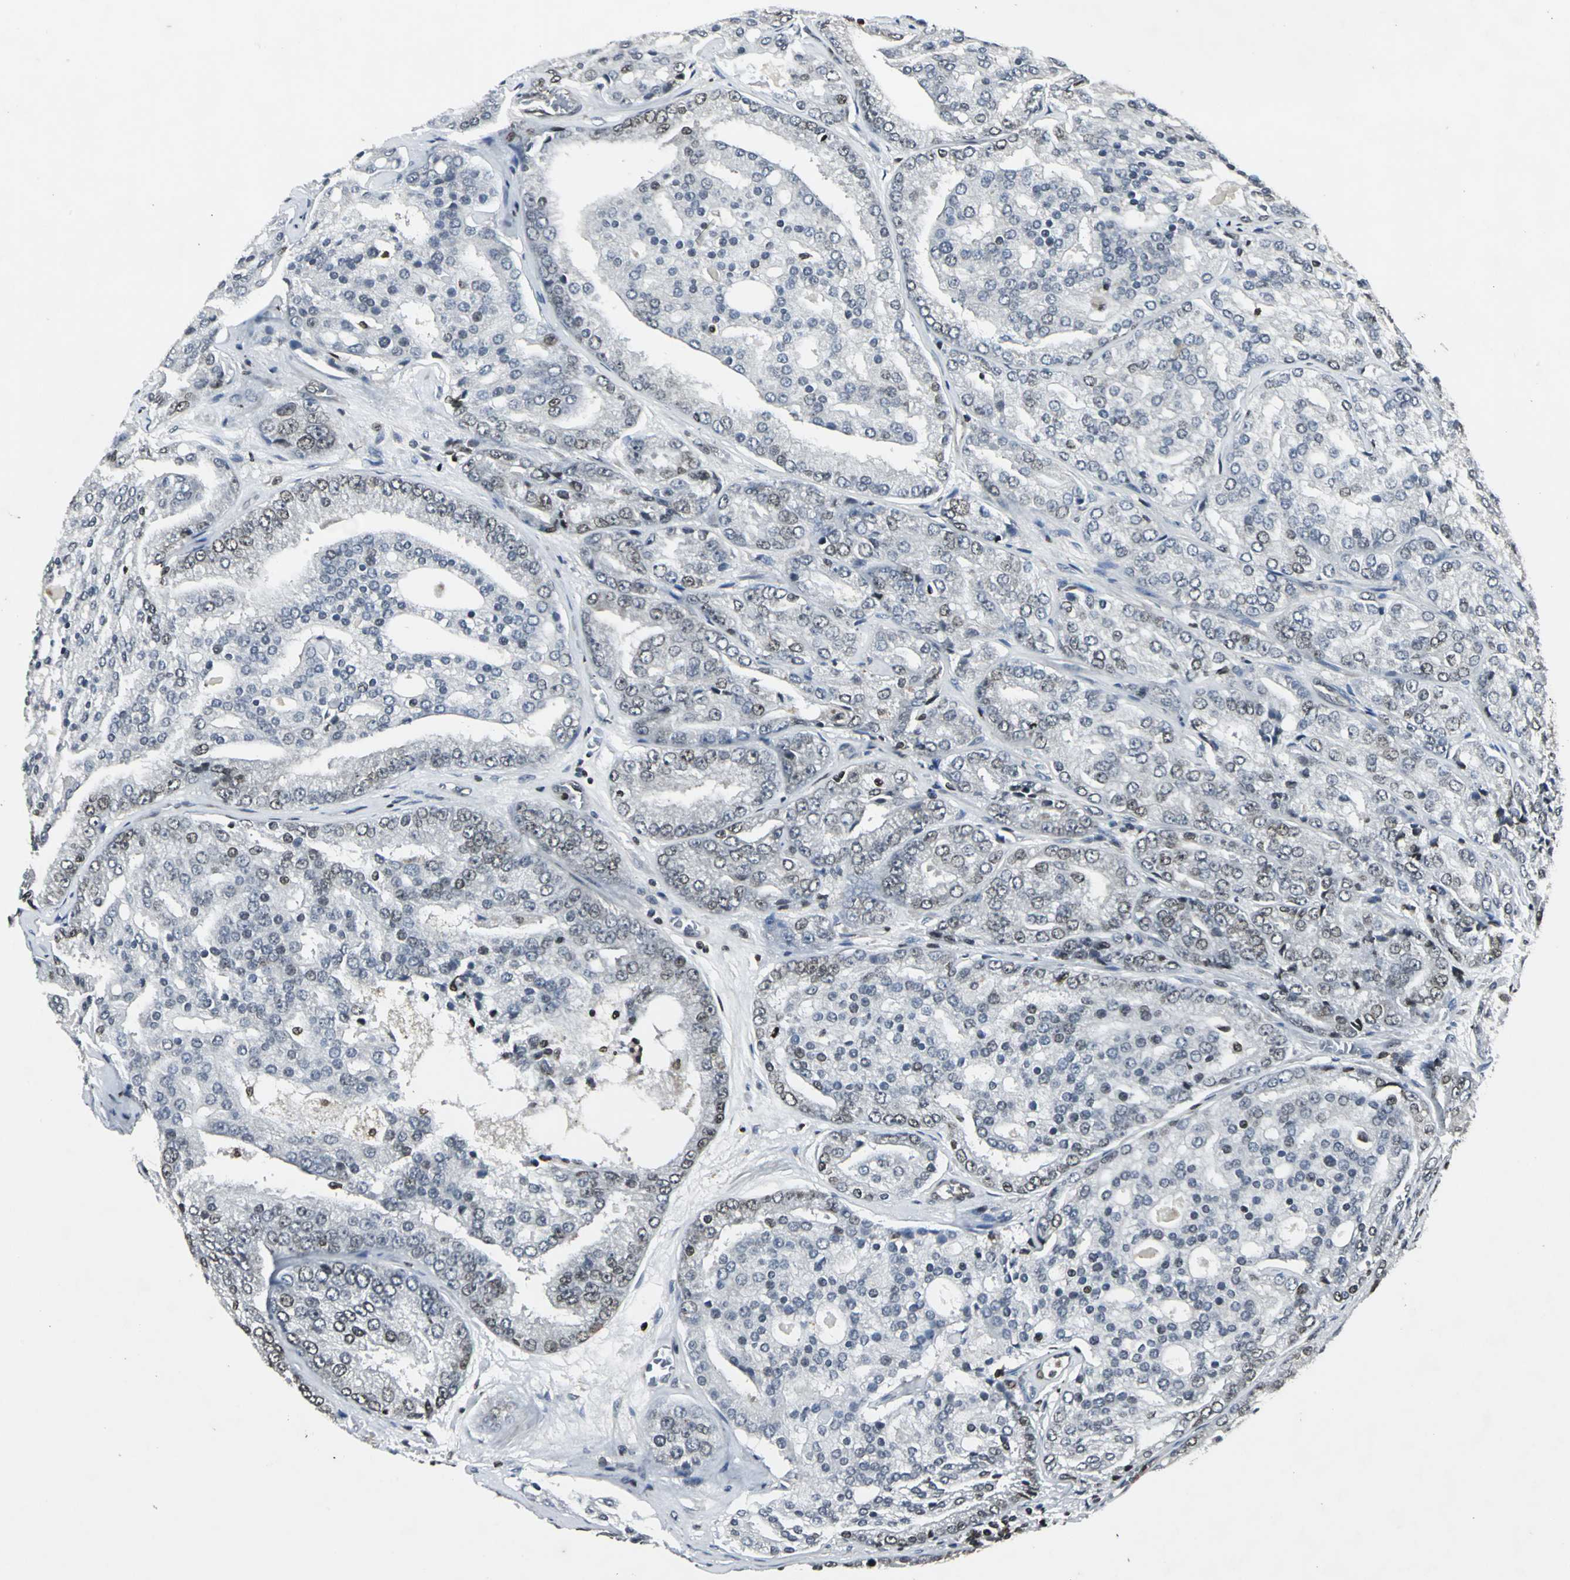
{"staining": {"intensity": "weak", "quantity": "<25%", "location": "nuclear"}, "tissue": "prostate cancer", "cell_type": "Tumor cells", "image_type": "cancer", "snomed": [{"axis": "morphology", "description": "Adenocarcinoma, High grade"}, {"axis": "topography", "description": "Prostate"}], "caption": "This is a image of immunohistochemistry staining of prostate cancer, which shows no expression in tumor cells. (DAB (3,3'-diaminobenzidine) immunohistochemistry (IHC) visualized using brightfield microscopy, high magnification).", "gene": "AHR", "patient": {"sex": "male", "age": 64}}